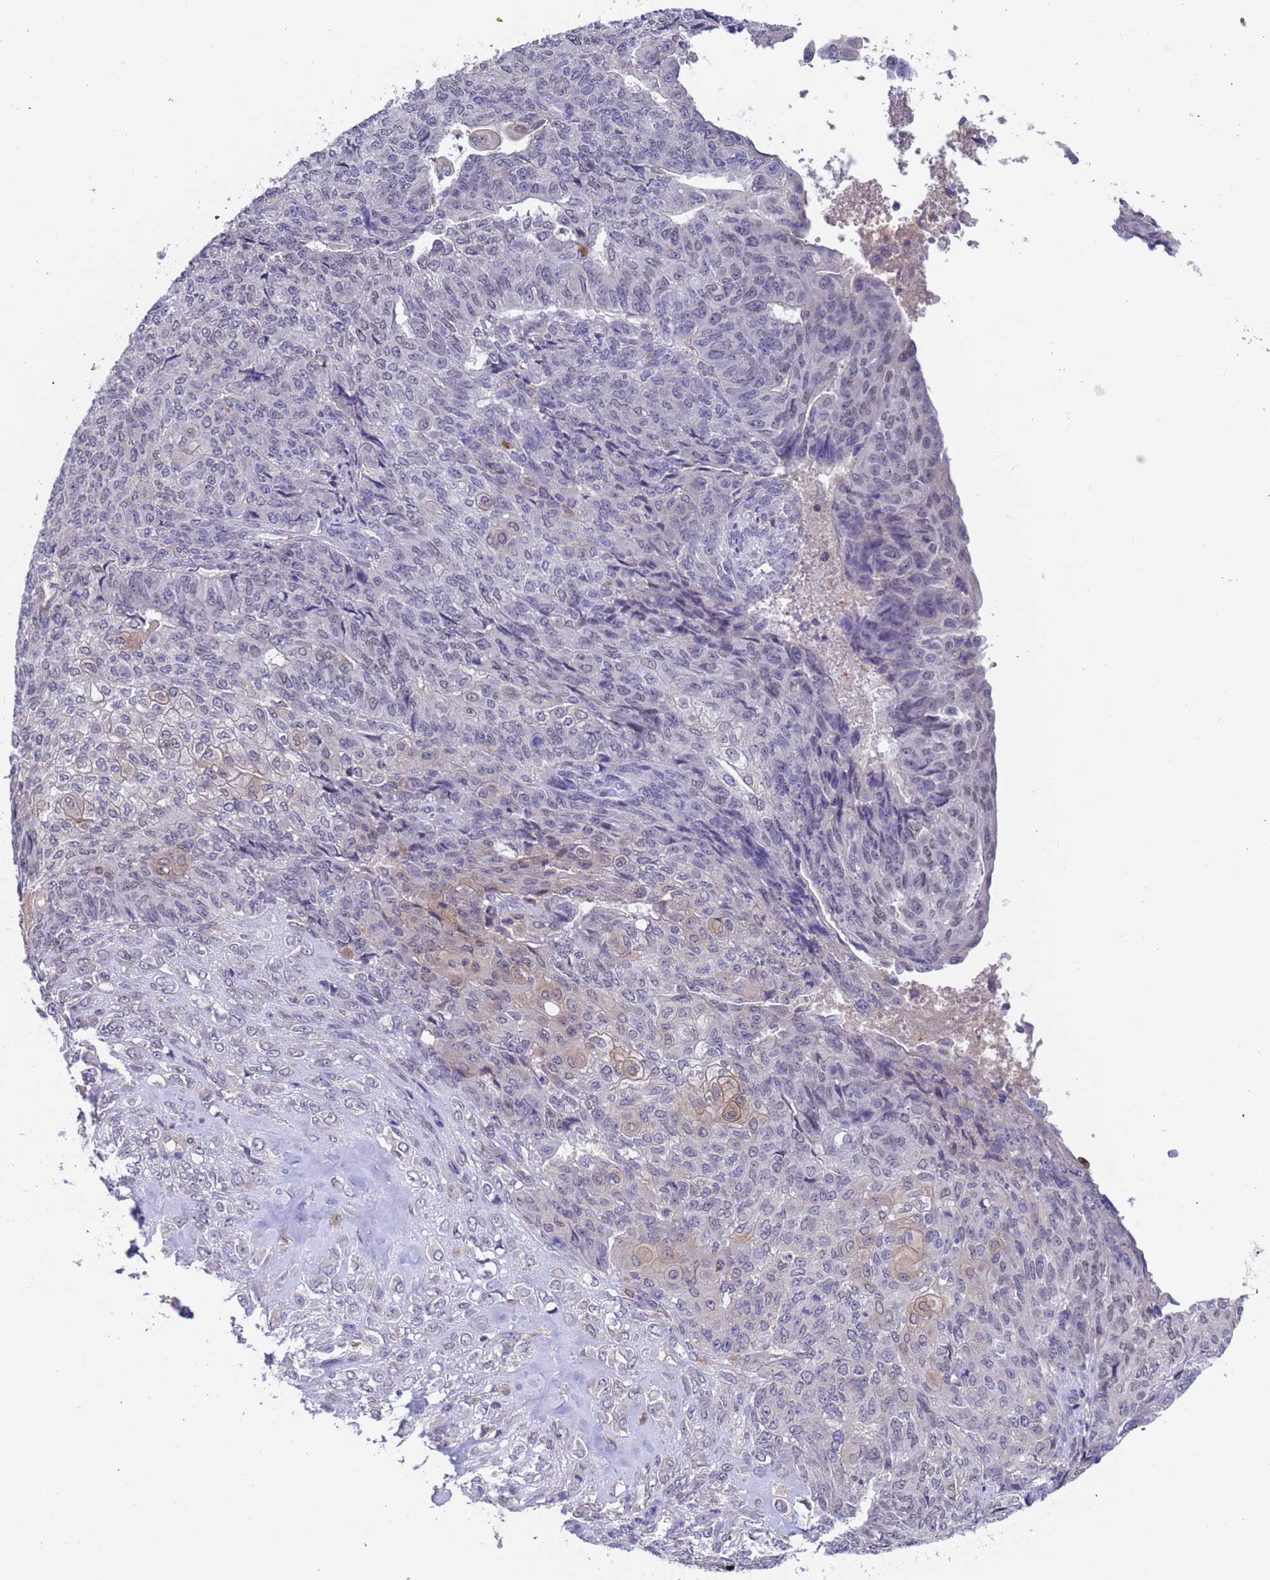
{"staining": {"intensity": "negative", "quantity": "none", "location": "none"}, "tissue": "endometrial cancer", "cell_type": "Tumor cells", "image_type": "cancer", "snomed": [{"axis": "morphology", "description": "Adenocarcinoma, NOS"}, {"axis": "topography", "description": "Endometrium"}], "caption": "This is a photomicrograph of immunohistochemistry staining of endometrial cancer, which shows no expression in tumor cells.", "gene": "AMPD3", "patient": {"sex": "female", "age": 32}}